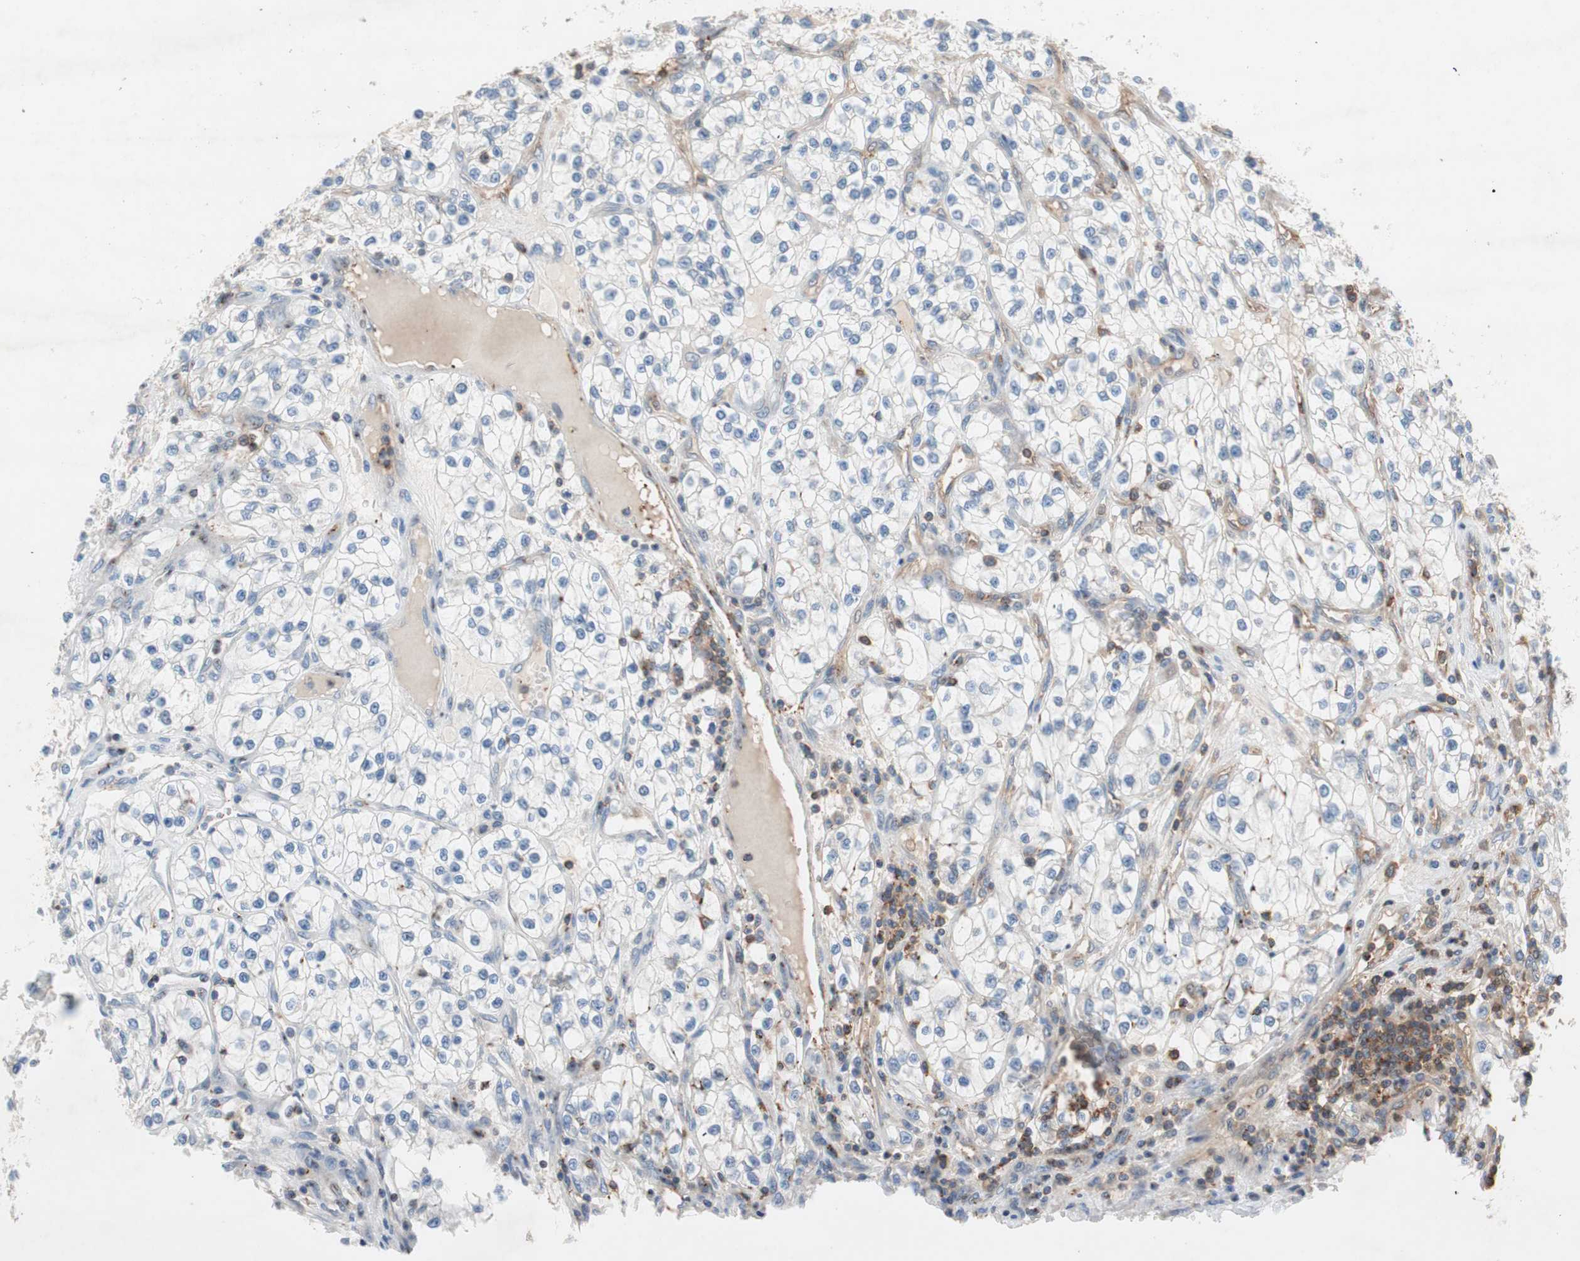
{"staining": {"intensity": "negative", "quantity": "none", "location": "none"}, "tissue": "renal cancer", "cell_type": "Tumor cells", "image_type": "cancer", "snomed": [{"axis": "morphology", "description": "Adenocarcinoma, NOS"}, {"axis": "topography", "description": "Kidney"}], "caption": "IHC photomicrograph of human renal cancer (adenocarcinoma) stained for a protein (brown), which shows no positivity in tumor cells. (DAB (3,3'-diaminobenzidine) immunohistochemistry (IHC) with hematoxylin counter stain).", "gene": "GALT", "patient": {"sex": "female", "age": 57}}